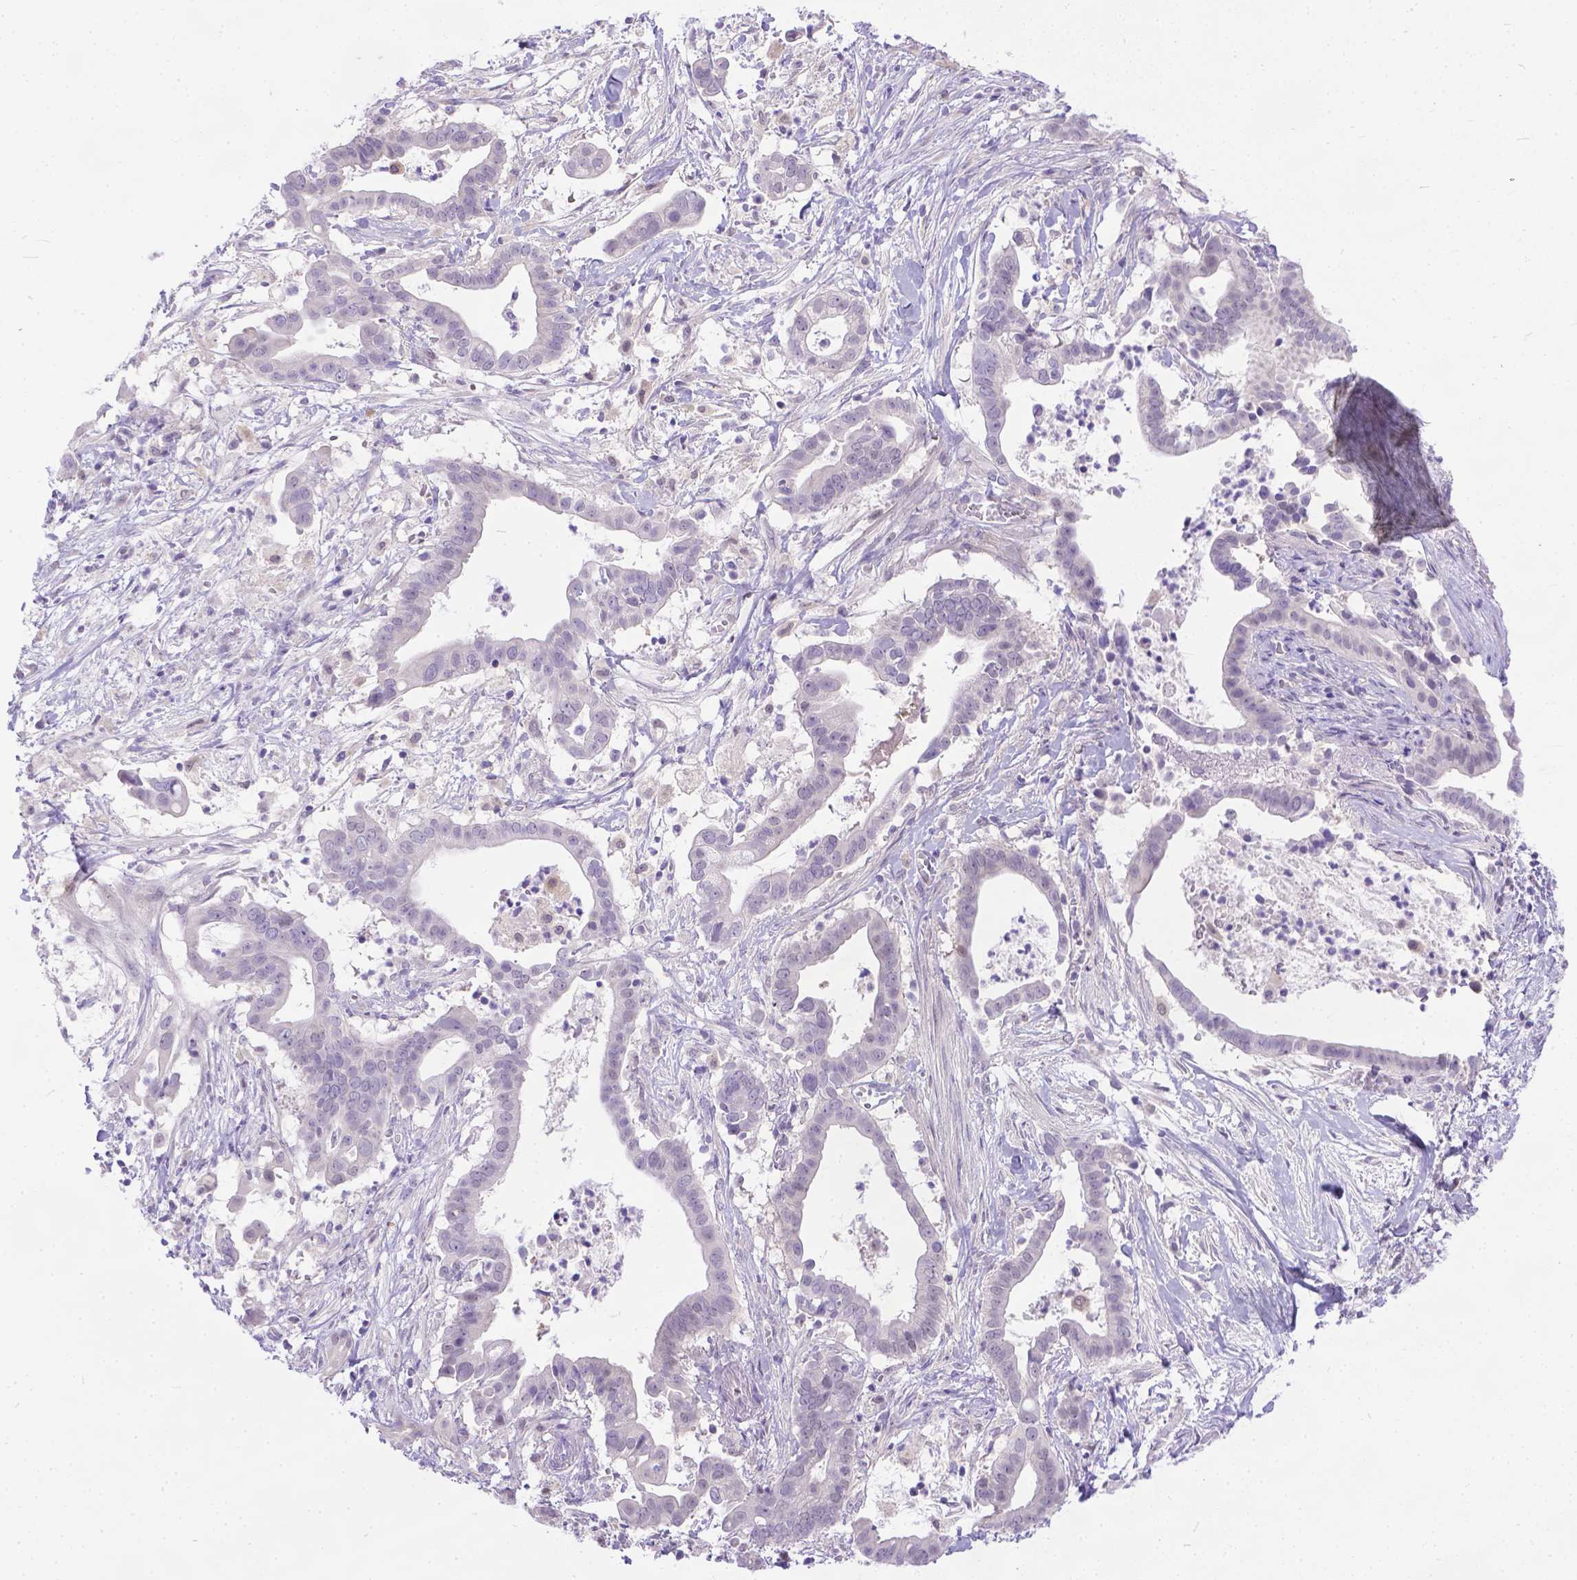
{"staining": {"intensity": "negative", "quantity": "none", "location": "none"}, "tissue": "pancreatic cancer", "cell_type": "Tumor cells", "image_type": "cancer", "snomed": [{"axis": "morphology", "description": "Adenocarcinoma, NOS"}, {"axis": "topography", "description": "Pancreas"}], "caption": "High power microscopy image of an IHC photomicrograph of pancreatic cancer, revealing no significant expression in tumor cells.", "gene": "TTLL6", "patient": {"sex": "male", "age": 61}}